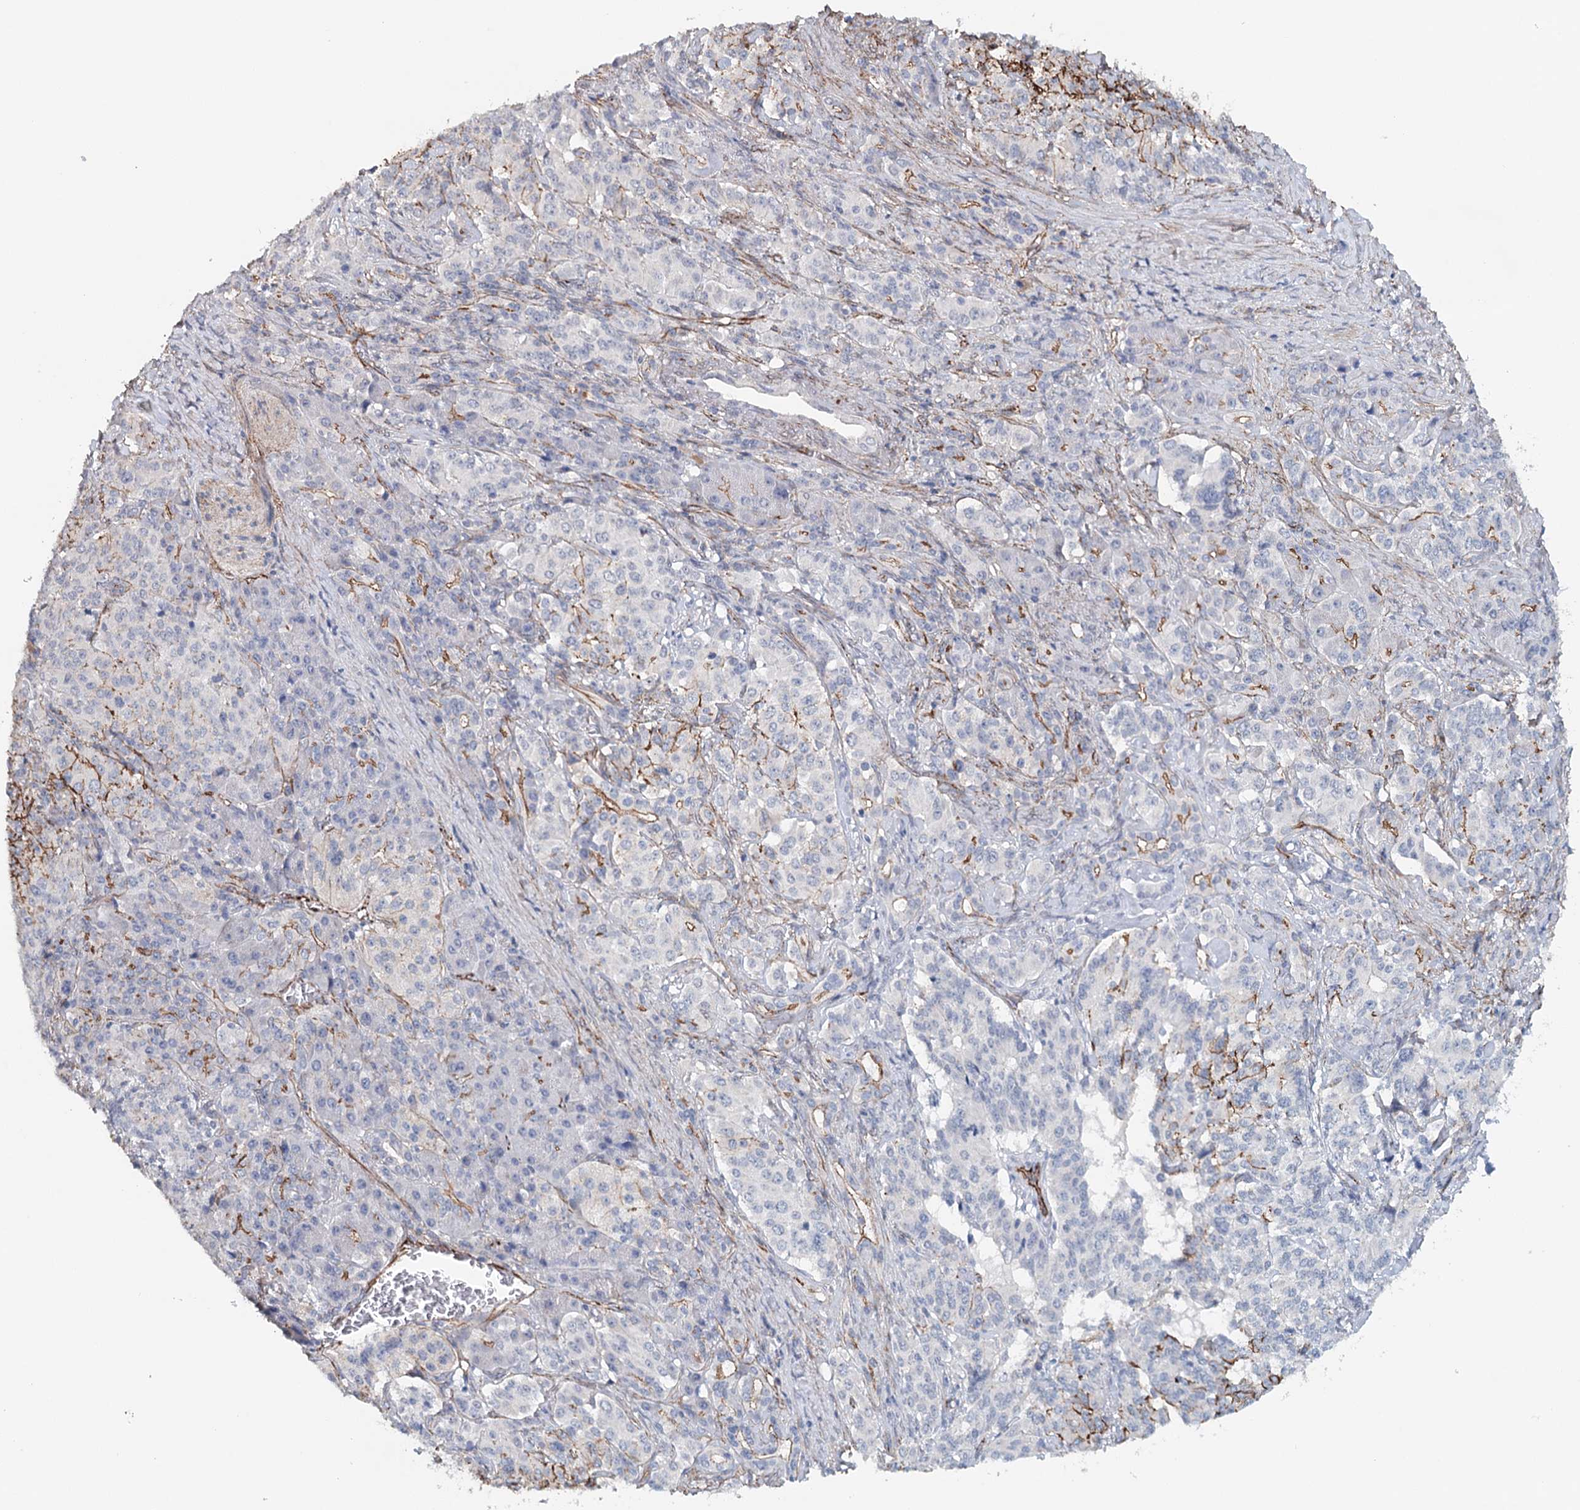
{"staining": {"intensity": "negative", "quantity": "none", "location": "none"}, "tissue": "pancreatic cancer", "cell_type": "Tumor cells", "image_type": "cancer", "snomed": [{"axis": "morphology", "description": "Adenocarcinoma, NOS"}, {"axis": "topography", "description": "Pancreas"}], "caption": "An image of human pancreatic cancer is negative for staining in tumor cells.", "gene": "SYNPO", "patient": {"sex": "female", "age": 74}}